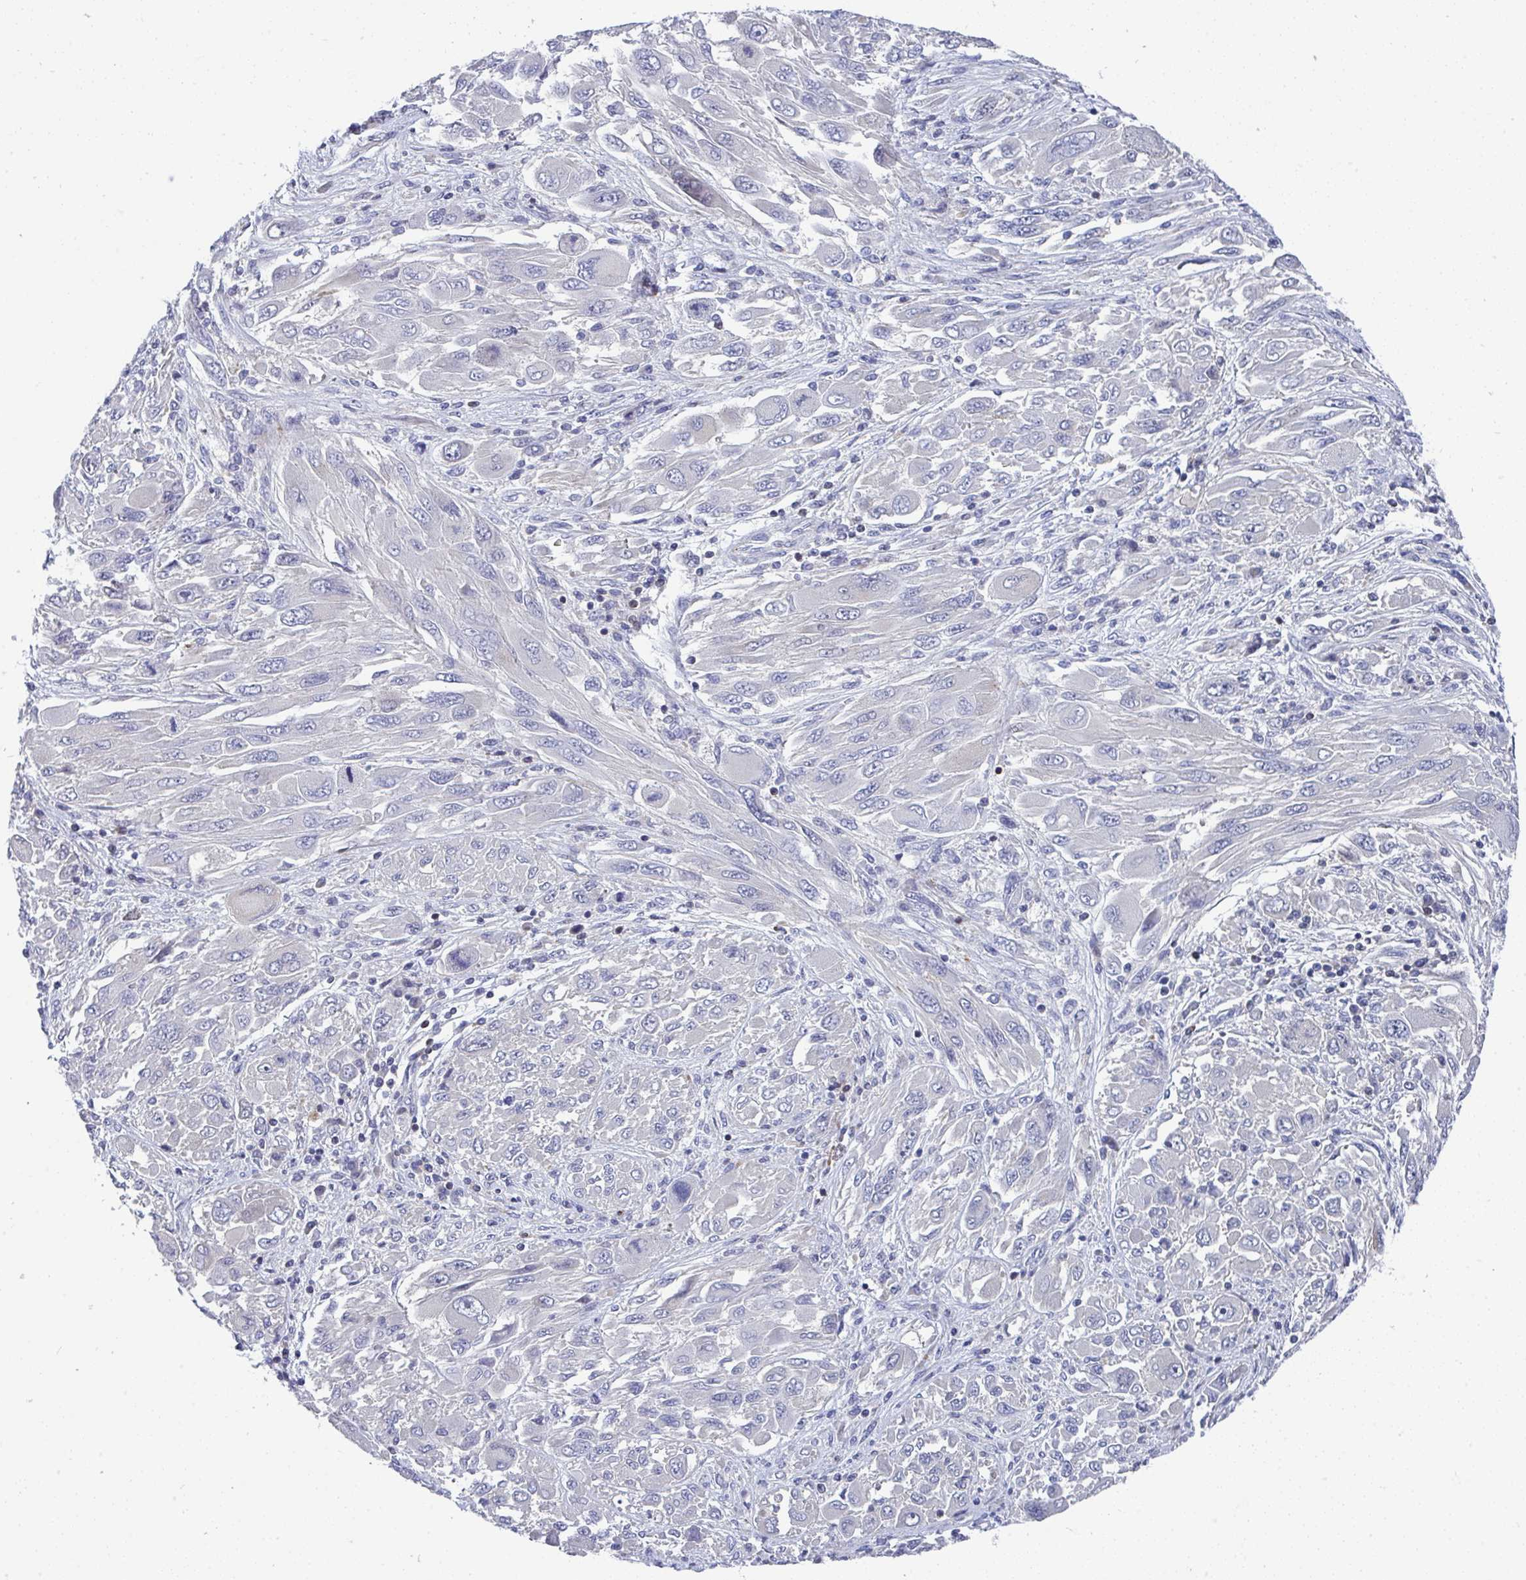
{"staining": {"intensity": "negative", "quantity": "none", "location": "none"}, "tissue": "melanoma", "cell_type": "Tumor cells", "image_type": "cancer", "snomed": [{"axis": "morphology", "description": "Malignant melanoma, NOS"}, {"axis": "topography", "description": "Skin"}], "caption": "Immunohistochemical staining of melanoma displays no significant staining in tumor cells. Nuclei are stained in blue.", "gene": "AOC2", "patient": {"sex": "female", "age": 91}}